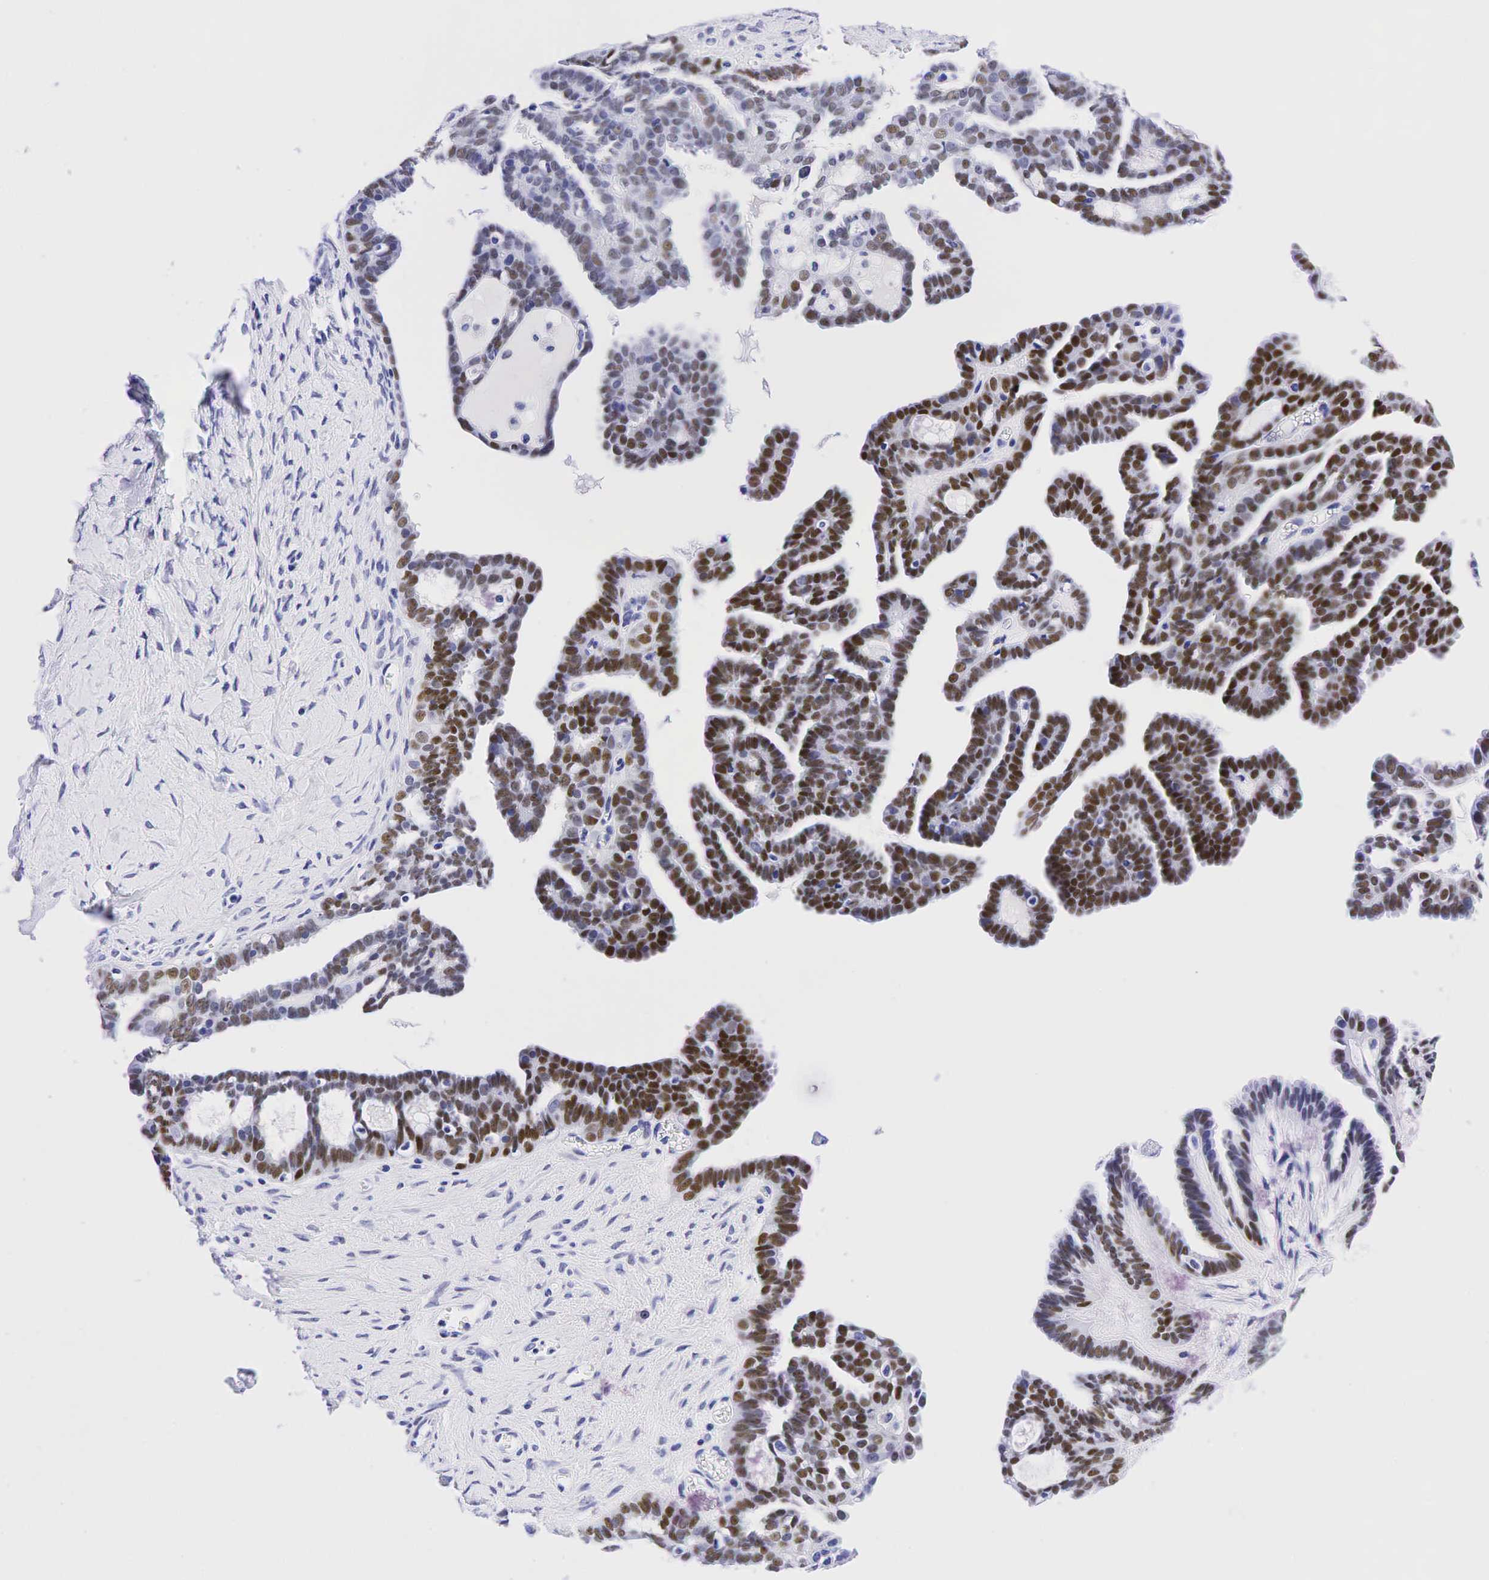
{"staining": {"intensity": "strong", "quantity": ">75%", "location": "nuclear"}, "tissue": "ovarian cancer", "cell_type": "Tumor cells", "image_type": "cancer", "snomed": [{"axis": "morphology", "description": "Cystadenocarcinoma, serous, NOS"}, {"axis": "topography", "description": "Ovary"}], "caption": "A histopathology image showing strong nuclear staining in approximately >75% of tumor cells in ovarian cancer (serous cystadenocarcinoma), as visualized by brown immunohistochemical staining.", "gene": "ESR1", "patient": {"sex": "female", "age": 71}}